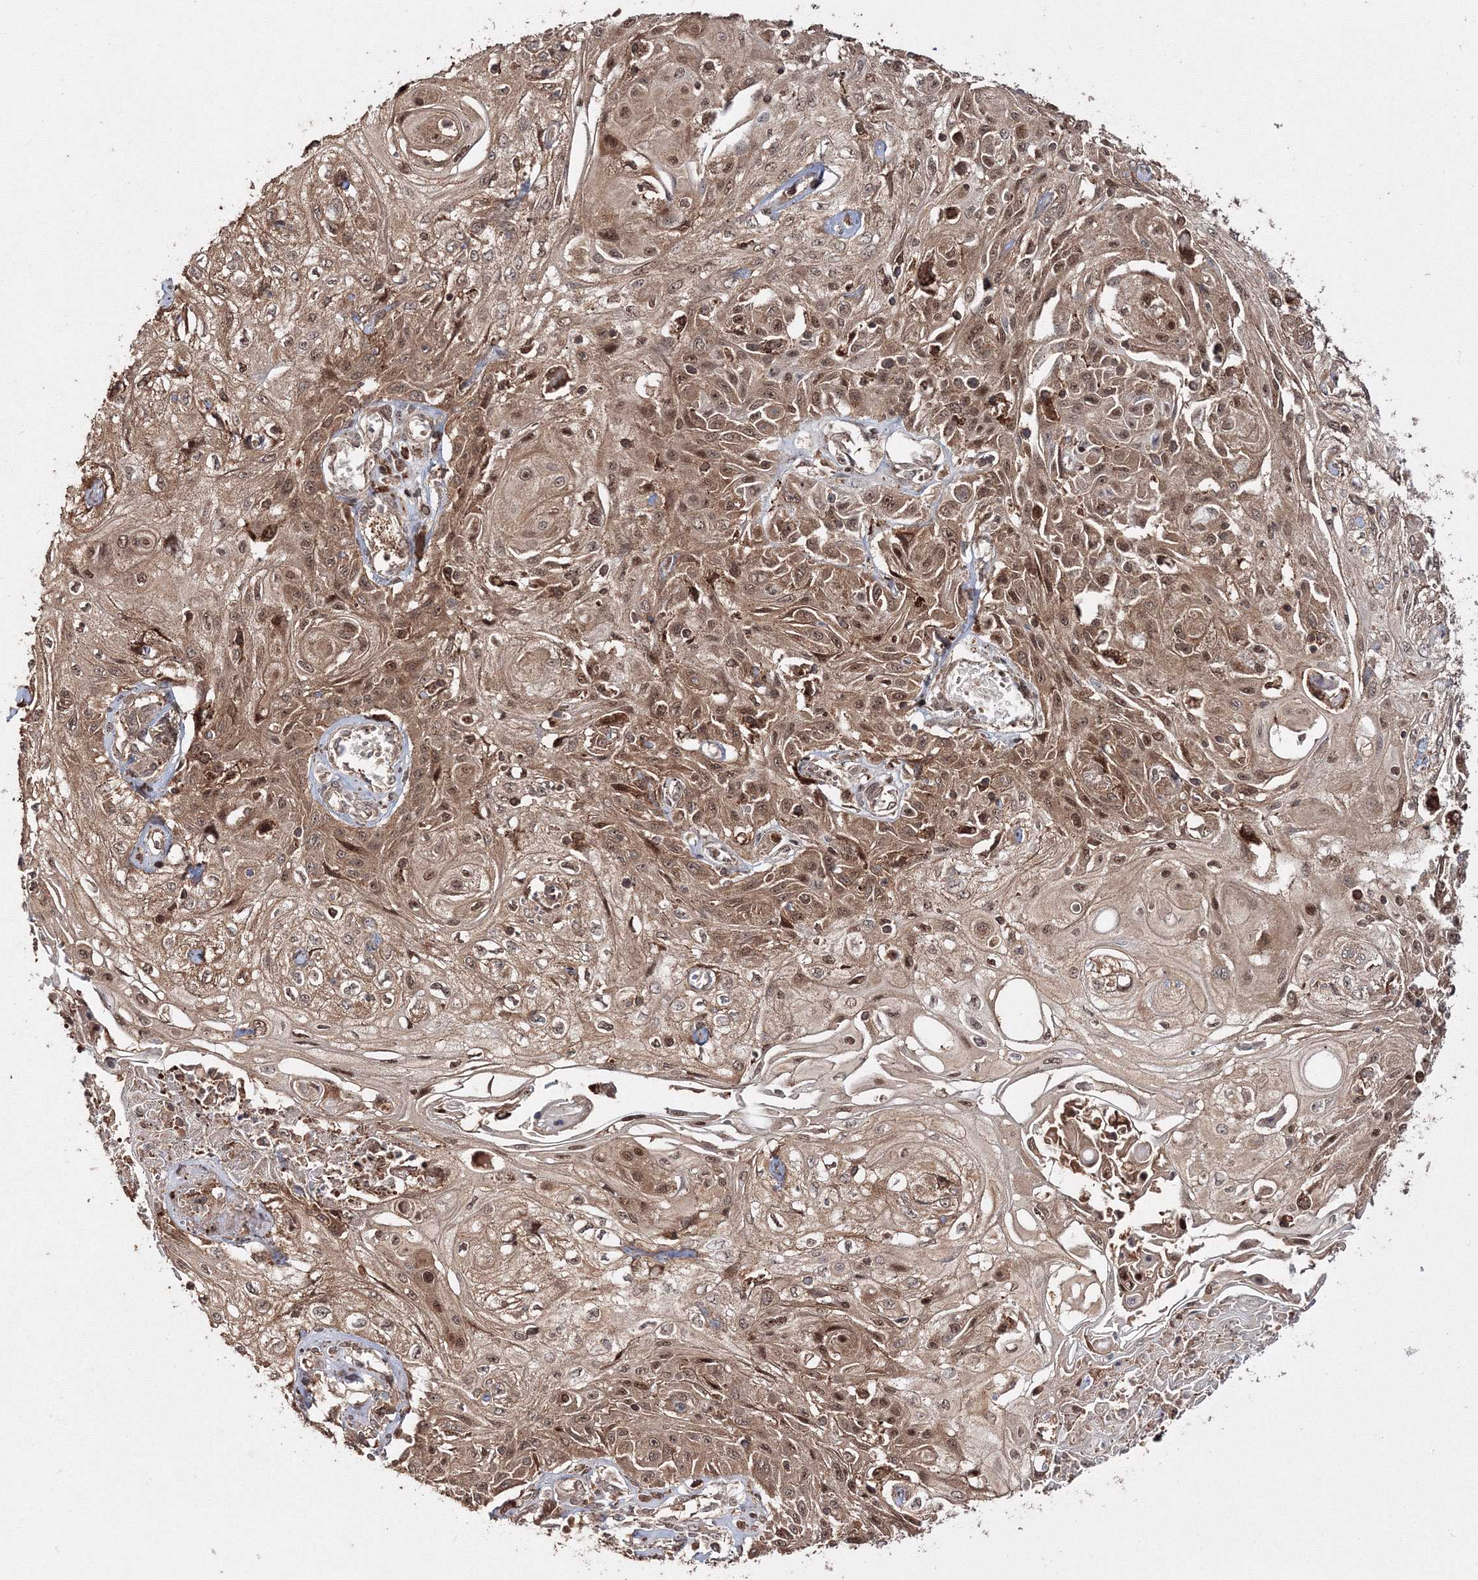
{"staining": {"intensity": "moderate", "quantity": ">75%", "location": "cytoplasmic/membranous,nuclear"}, "tissue": "skin cancer", "cell_type": "Tumor cells", "image_type": "cancer", "snomed": [{"axis": "morphology", "description": "Squamous cell carcinoma, NOS"}, {"axis": "morphology", "description": "Squamous cell carcinoma, metastatic, NOS"}, {"axis": "topography", "description": "Skin"}, {"axis": "topography", "description": "Lymph node"}], "caption": "Moderate cytoplasmic/membranous and nuclear expression is appreciated in approximately >75% of tumor cells in skin cancer (metastatic squamous cell carcinoma). The staining was performed using DAB (3,3'-diaminobenzidine) to visualize the protein expression in brown, while the nuclei were stained in blue with hematoxylin (Magnification: 20x).", "gene": "DDO", "patient": {"sex": "male", "age": 75}}